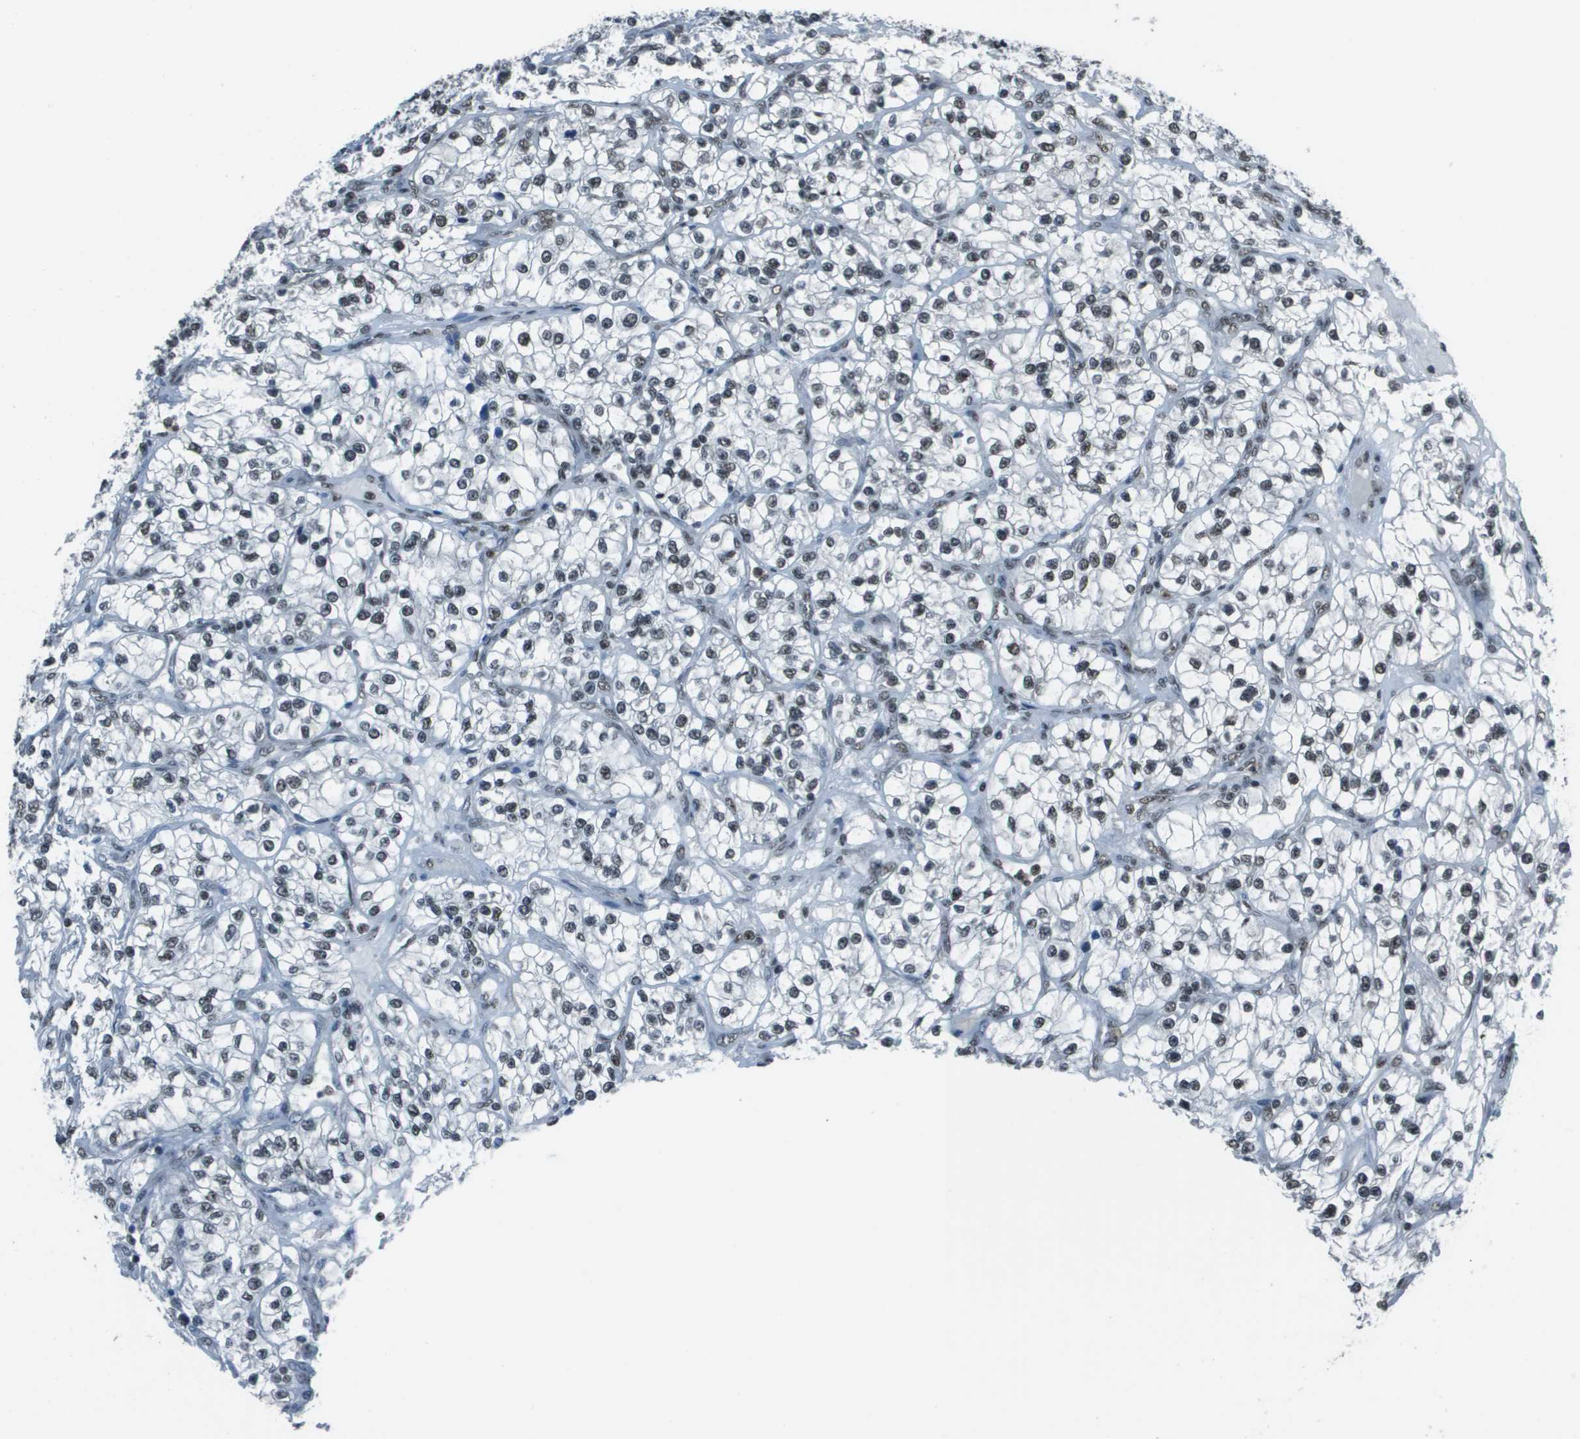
{"staining": {"intensity": "weak", "quantity": ">75%", "location": "nuclear"}, "tissue": "renal cancer", "cell_type": "Tumor cells", "image_type": "cancer", "snomed": [{"axis": "morphology", "description": "Adenocarcinoma, NOS"}, {"axis": "topography", "description": "Kidney"}], "caption": "Adenocarcinoma (renal) tissue shows weak nuclear expression in approximately >75% of tumor cells", "gene": "DEPDC1", "patient": {"sex": "female", "age": 57}}